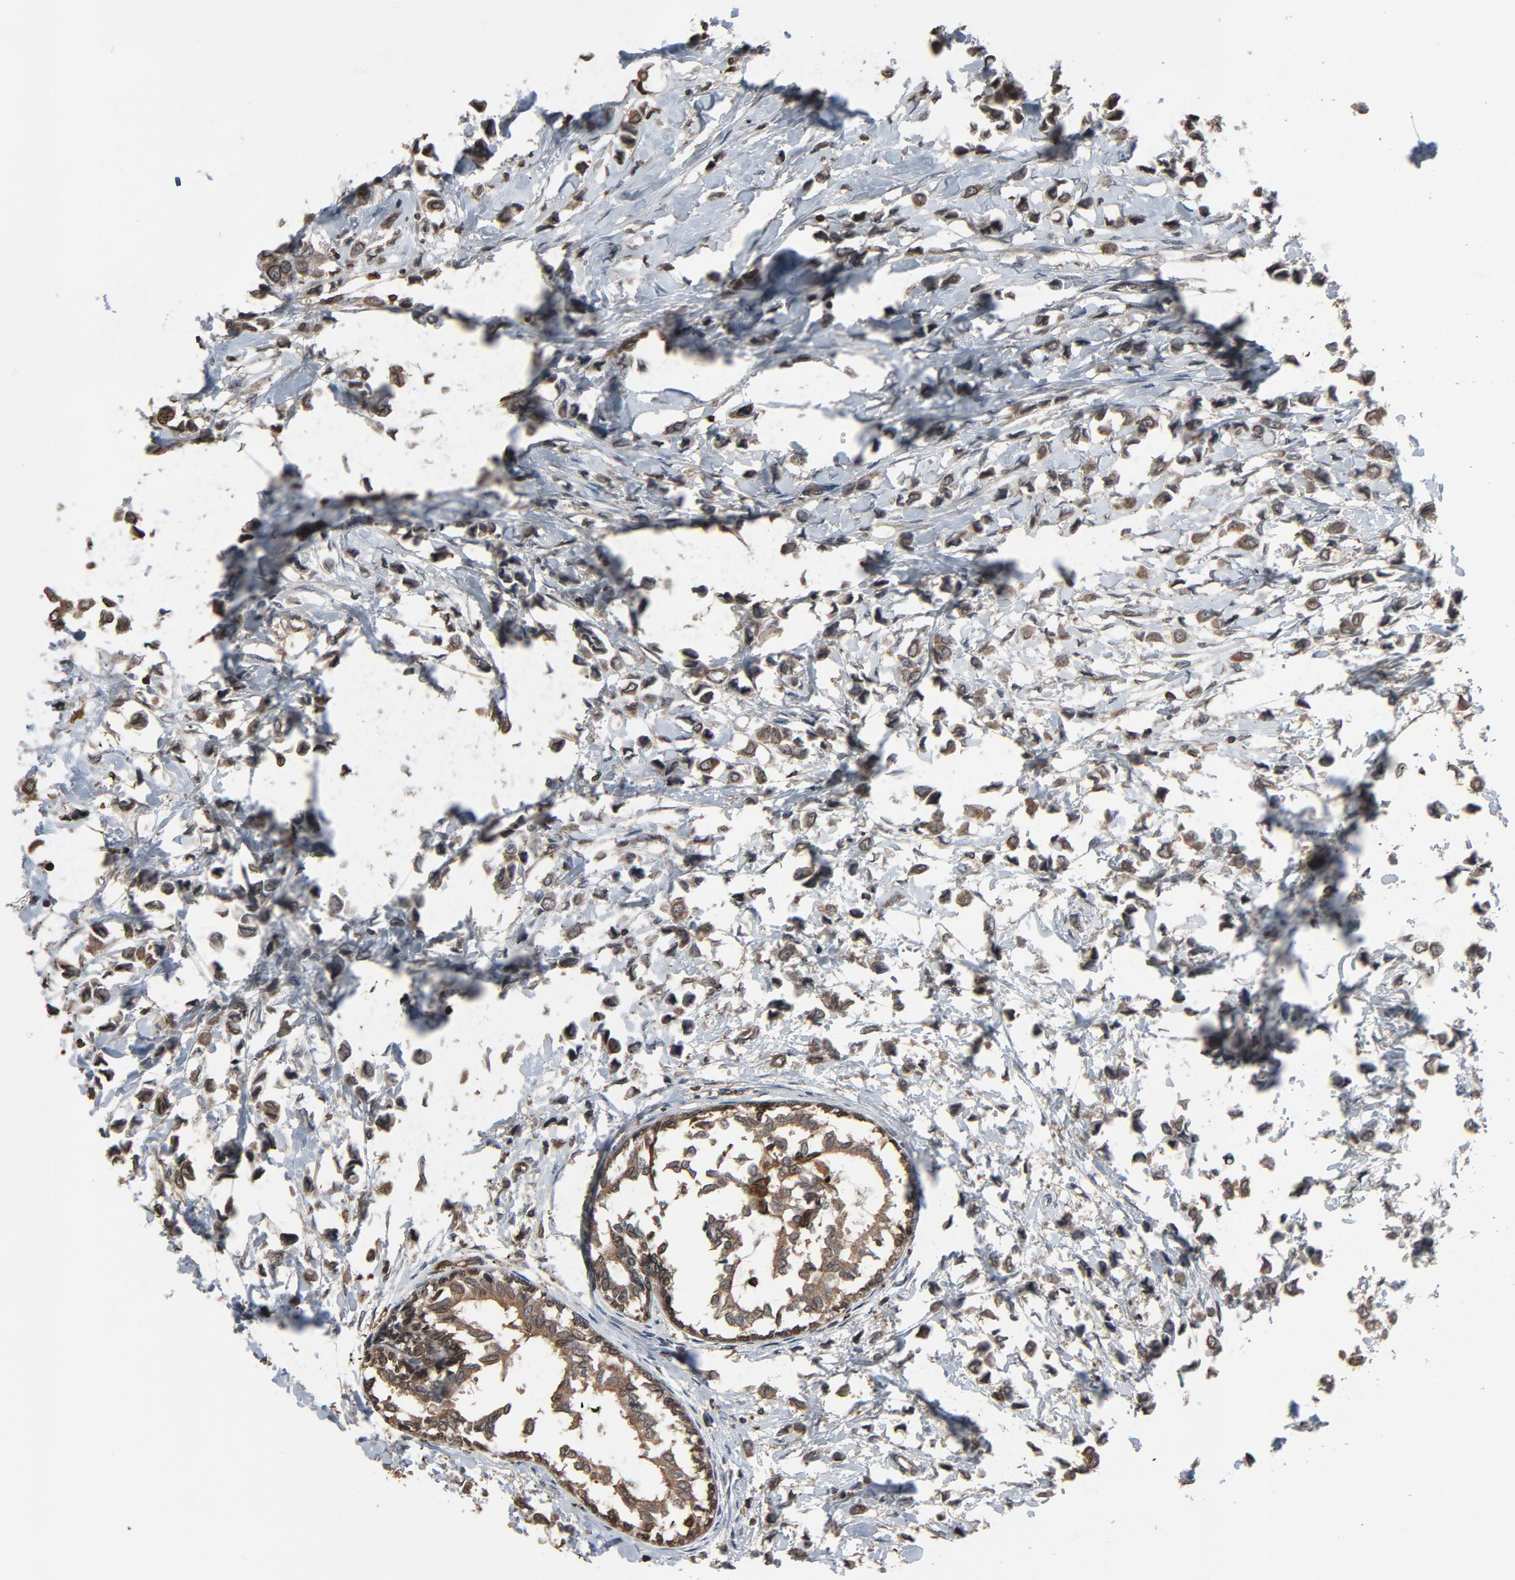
{"staining": {"intensity": "weak", "quantity": "25%-75%", "location": "cytoplasmic/membranous,nuclear"}, "tissue": "breast cancer", "cell_type": "Tumor cells", "image_type": "cancer", "snomed": [{"axis": "morphology", "description": "Lobular carcinoma"}, {"axis": "topography", "description": "Breast"}], "caption": "Human lobular carcinoma (breast) stained for a protein (brown) demonstrates weak cytoplasmic/membranous and nuclear positive positivity in about 25%-75% of tumor cells.", "gene": "UBE2D1", "patient": {"sex": "female", "age": 51}}